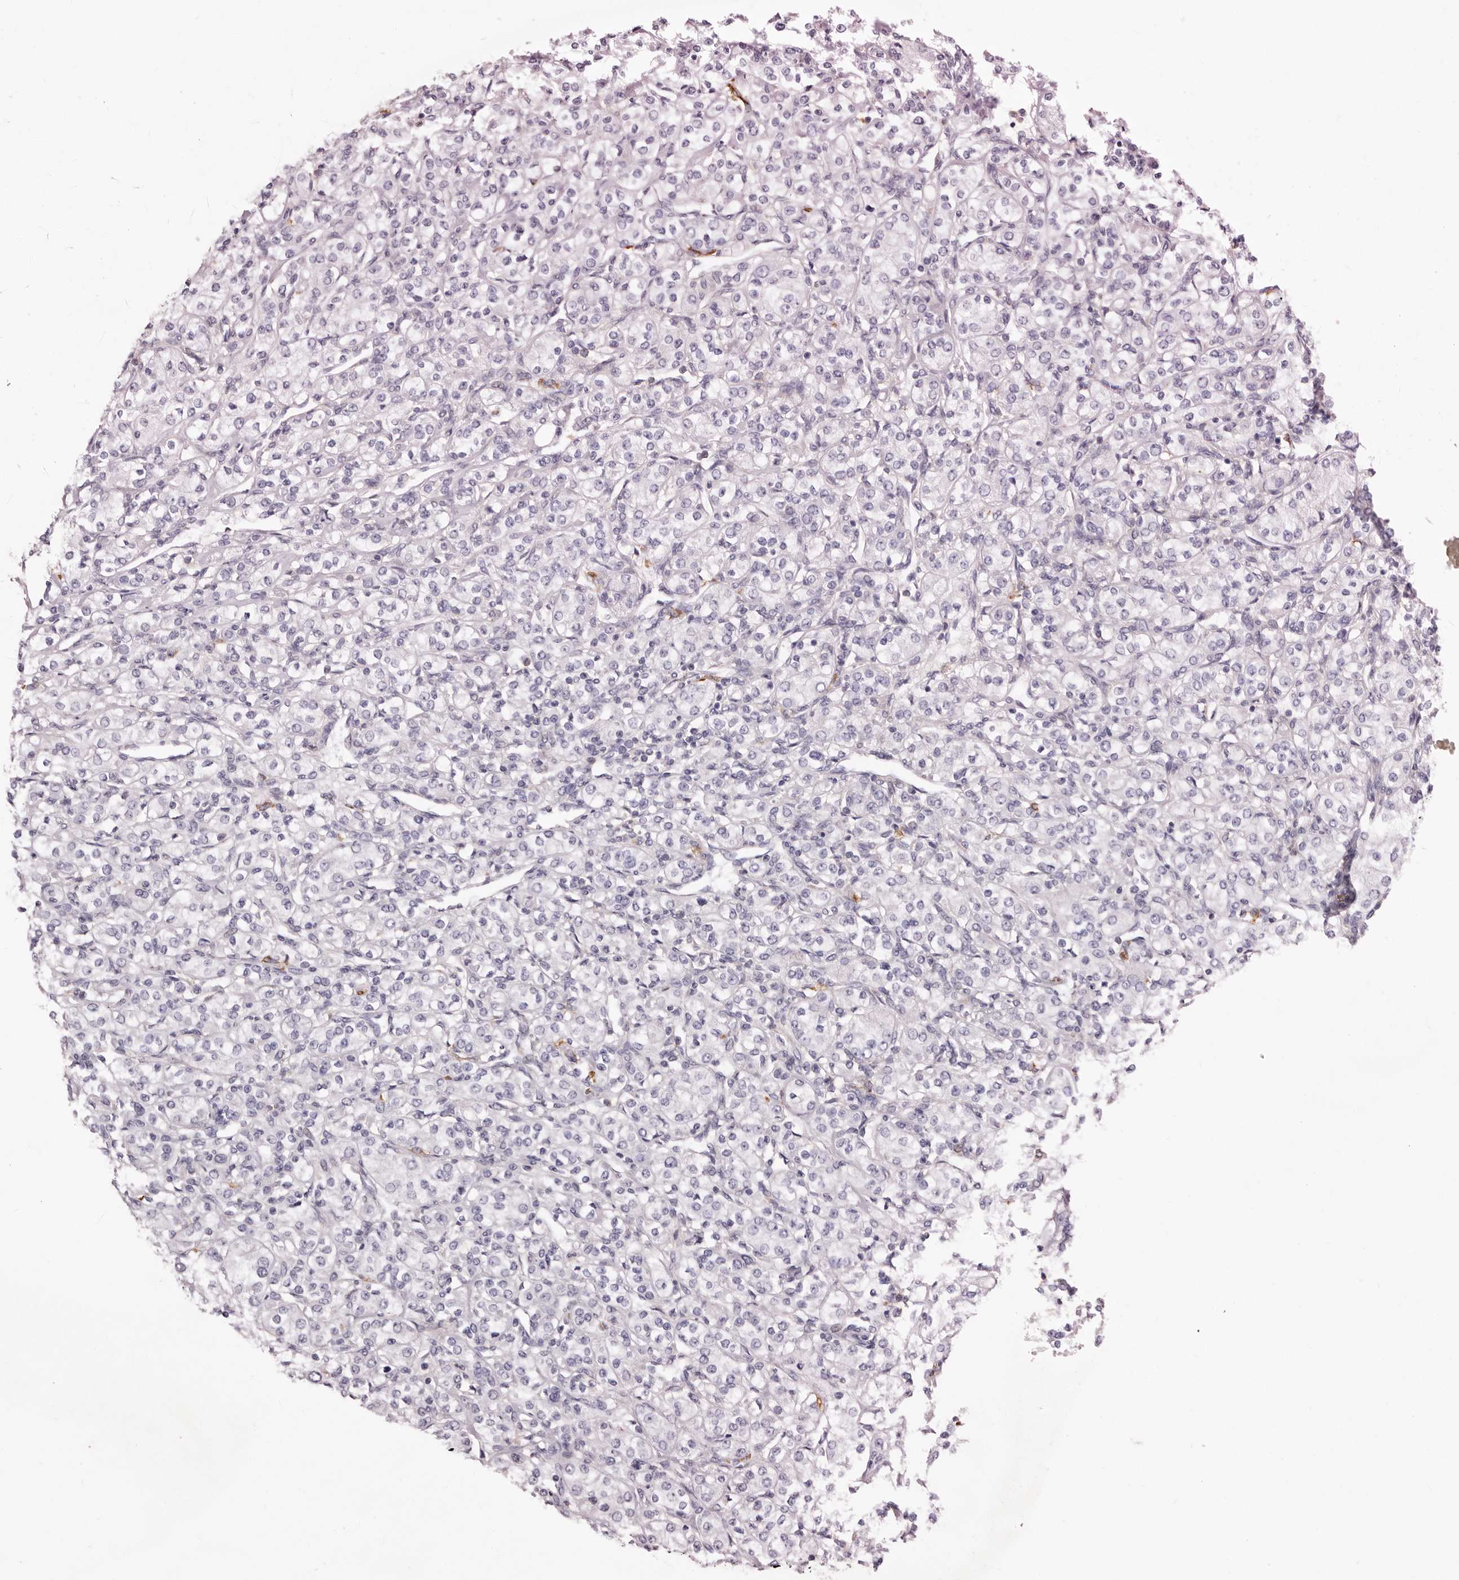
{"staining": {"intensity": "negative", "quantity": "none", "location": "none"}, "tissue": "renal cancer", "cell_type": "Tumor cells", "image_type": "cancer", "snomed": [{"axis": "morphology", "description": "Adenocarcinoma, NOS"}, {"axis": "topography", "description": "Kidney"}], "caption": "Immunohistochemistry image of neoplastic tissue: human renal adenocarcinoma stained with DAB displays no significant protein positivity in tumor cells. The staining was performed using DAB to visualize the protein expression in brown, while the nuclei were stained in blue with hematoxylin (Magnification: 20x).", "gene": "S1PR5", "patient": {"sex": "male", "age": 77}}